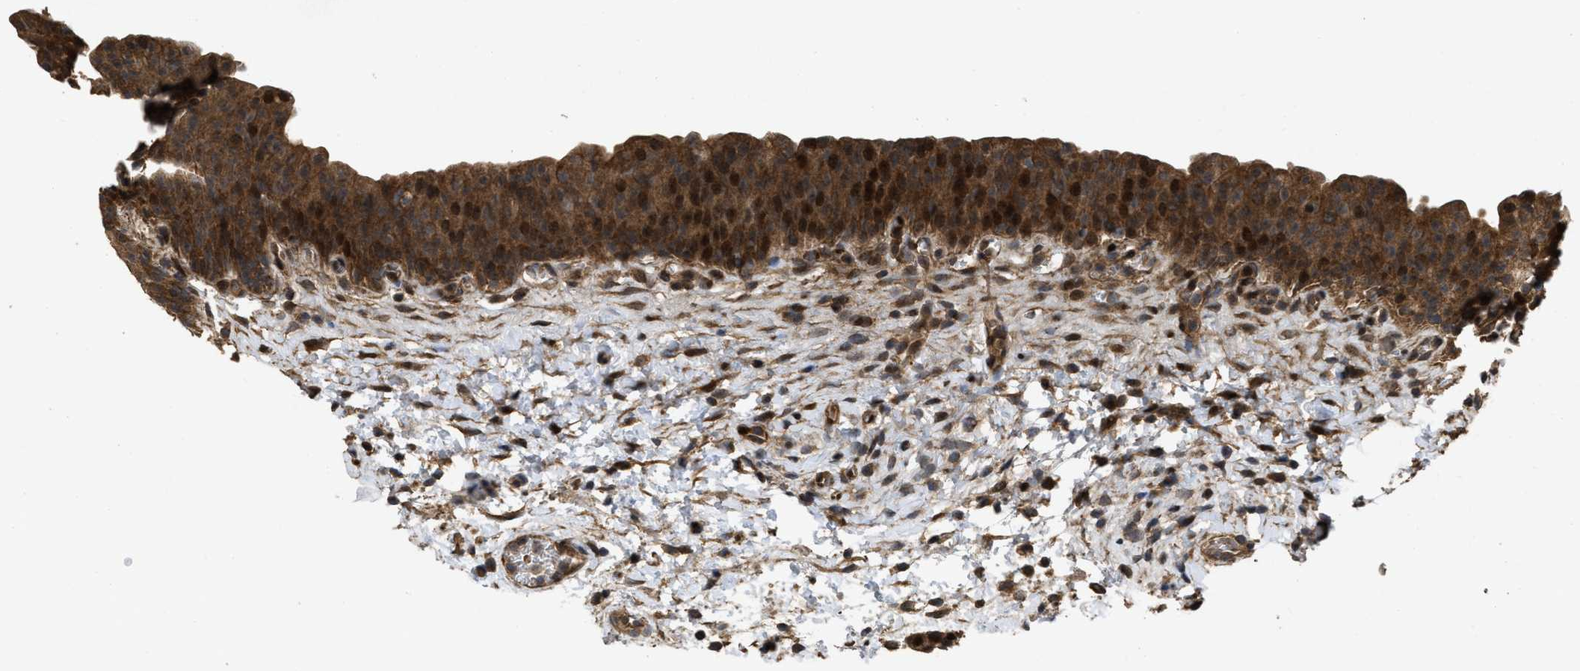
{"staining": {"intensity": "strong", "quantity": ">75%", "location": "cytoplasmic/membranous,nuclear"}, "tissue": "urinary bladder", "cell_type": "Urothelial cells", "image_type": "normal", "snomed": [{"axis": "morphology", "description": "Normal tissue, NOS"}, {"axis": "topography", "description": "Urinary bladder"}], "caption": "This histopathology image demonstrates IHC staining of benign urinary bladder, with high strong cytoplasmic/membranous,nuclear positivity in about >75% of urothelial cells.", "gene": "CBR3", "patient": {"sex": "male", "age": 37}}